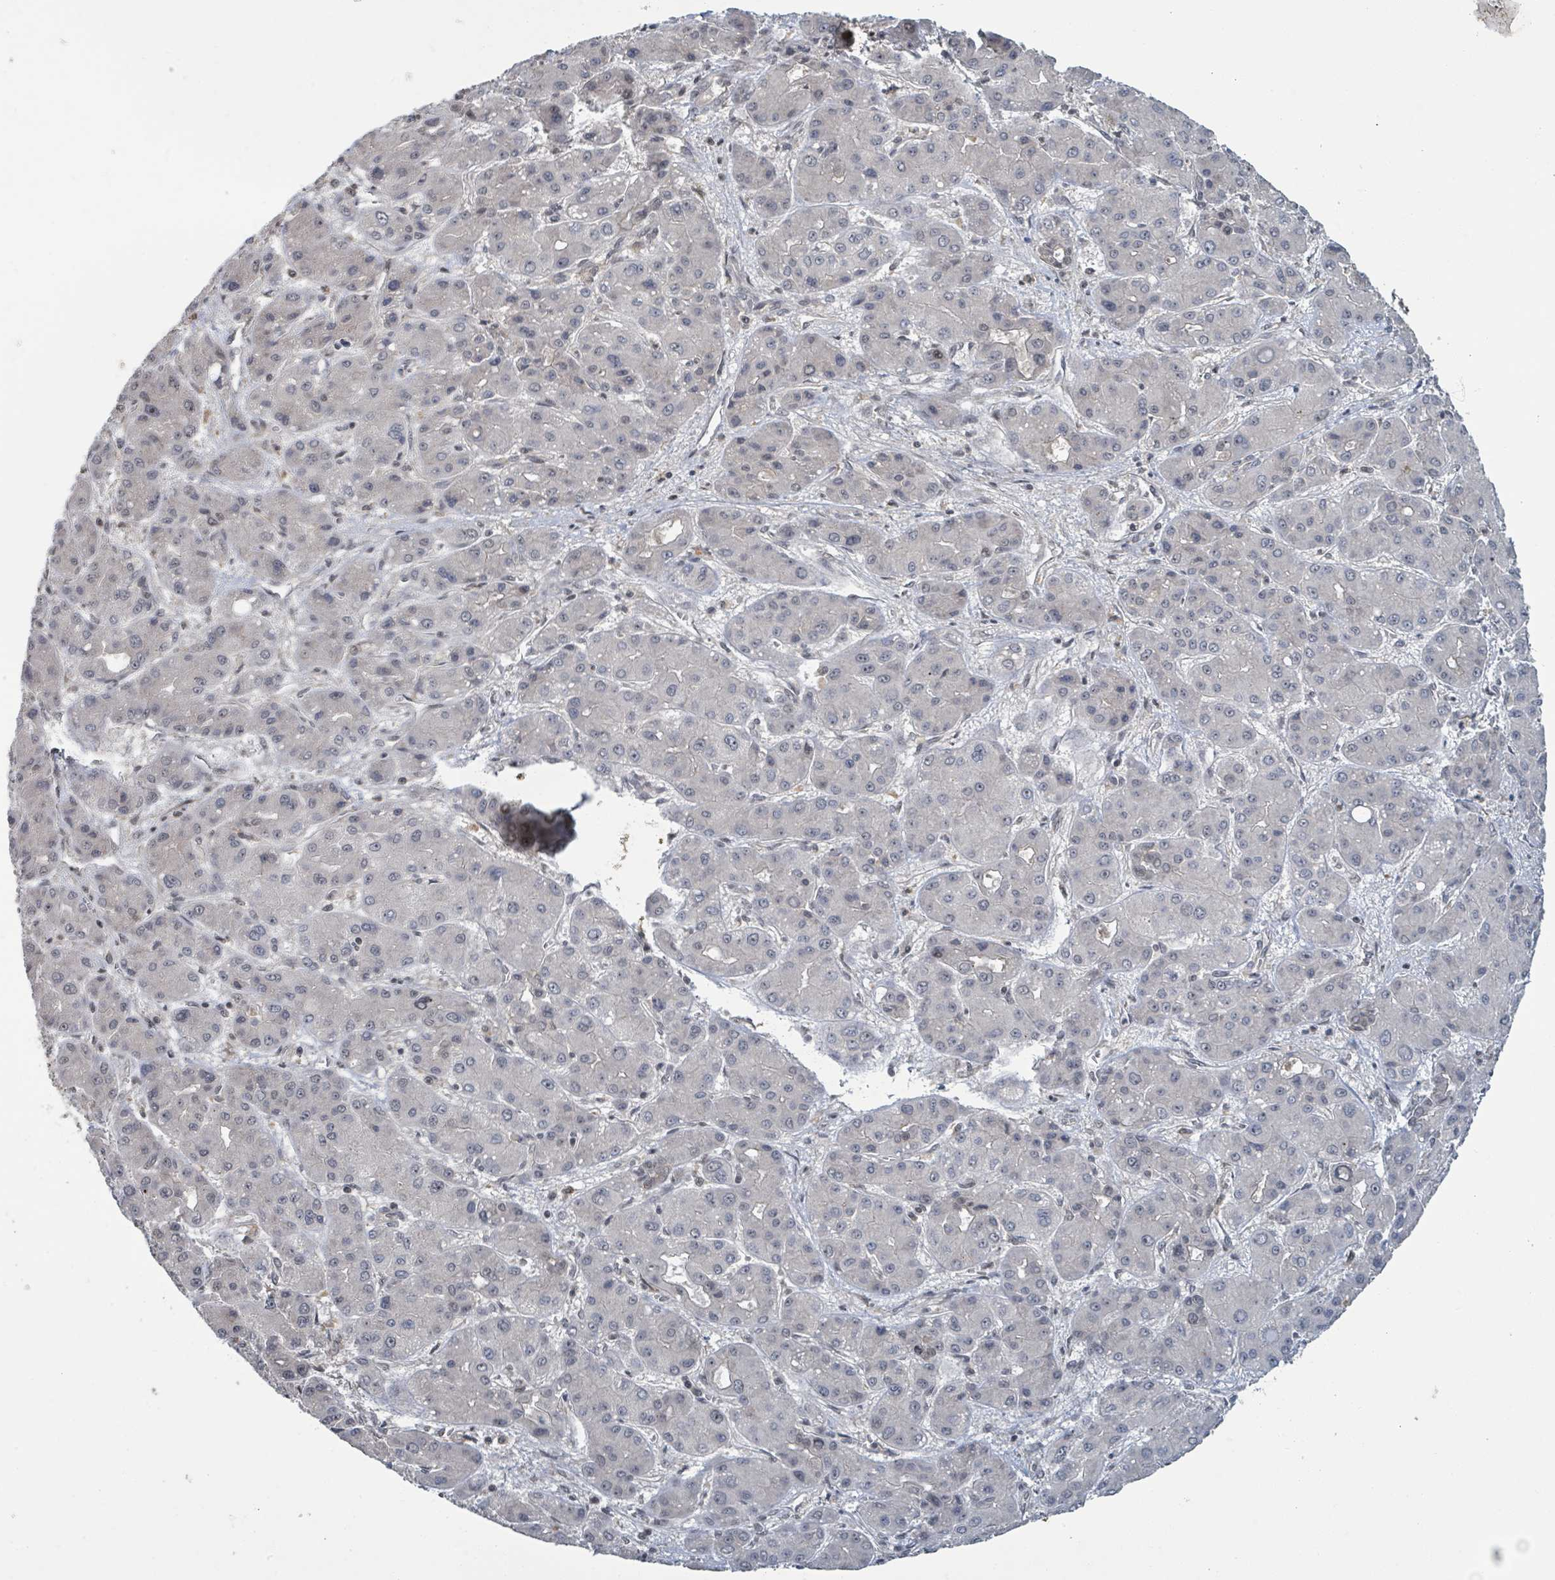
{"staining": {"intensity": "weak", "quantity": "<25%", "location": "nuclear"}, "tissue": "liver cancer", "cell_type": "Tumor cells", "image_type": "cancer", "snomed": [{"axis": "morphology", "description": "Carcinoma, Hepatocellular, NOS"}, {"axis": "topography", "description": "Liver"}], "caption": "DAB (3,3'-diaminobenzidine) immunohistochemical staining of human liver hepatocellular carcinoma demonstrates no significant expression in tumor cells. (IHC, brightfield microscopy, high magnification).", "gene": "ZBTB14", "patient": {"sex": "male", "age": 55}}